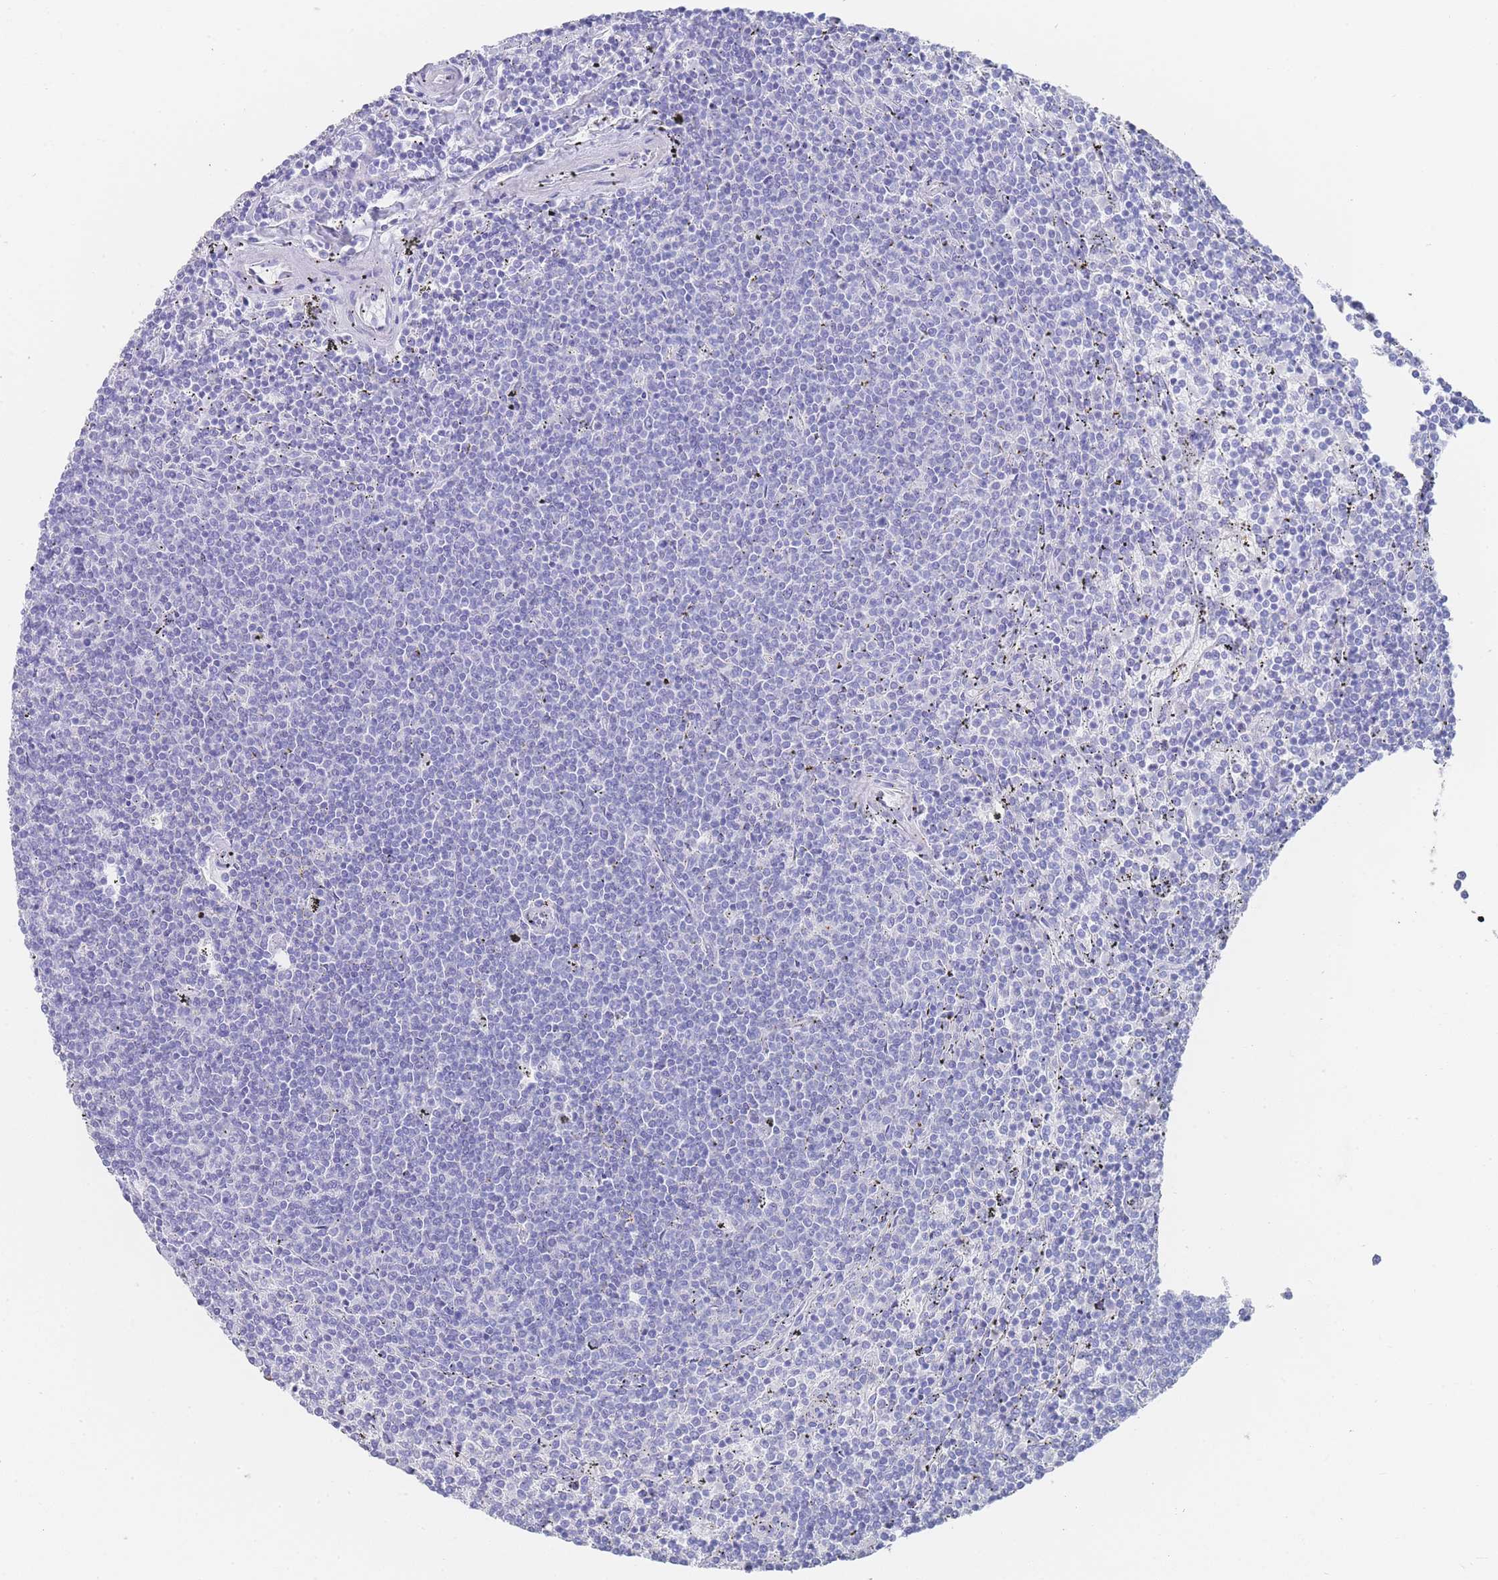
{"staining": {"intensity": "negative", "quantity": "none", "location": "none"}, "tissue": "lymphoma", "cell_type": "Tumor cells", "image_type": "cancer", "snomed": [{"axis": "morphology", "description": "Malignant lymphoma, non-Hodgkin's type, Low grade"}, {"axis": "topography", "description": "Spleen"}], "caption": "An immunohistochemistry (IHC) histopathology image of lymphoma is shown. There is no staining in tumor cells of lymphoma.", "gene": "LRRC37A", "patient": {"sex": "female", "age": 50}}